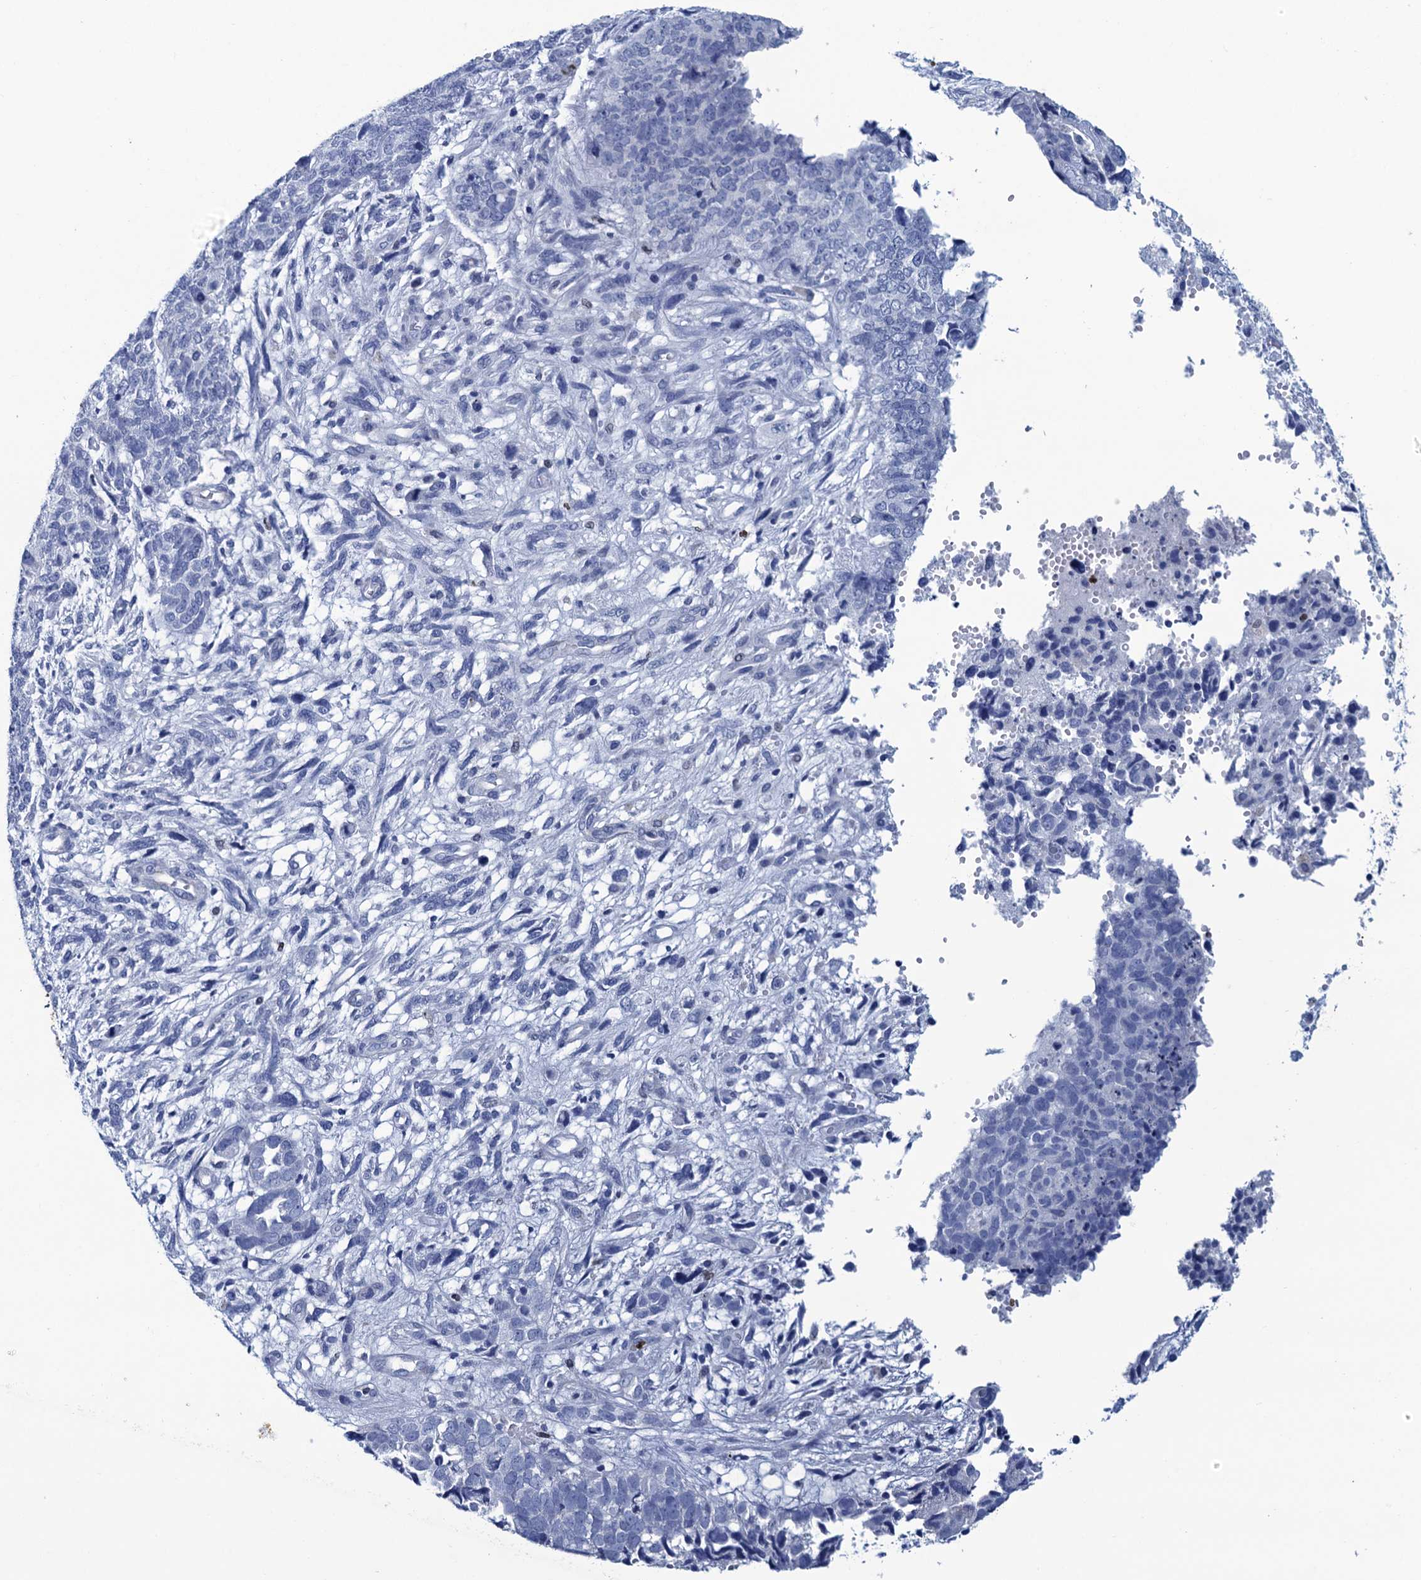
{"staining": {"intensity": "negative", "quantity": "none", "location": "none"}, "tissue": "cervical cancer", "cell_type": "Tumor cells", "image_type": "cancer", "snomed": [{"axis": "morphology", "description": "Squamous cell carcinoma, NOS"}, {"axis": "topography", "description": "Cervix"}], "caption": "Immunohistochemical staining of cervical squamous cell carcinoma exhibits no significant positivity in tumor cells.", "gene": "RHCG", "patient": {"sex": "female", "age": 63}}